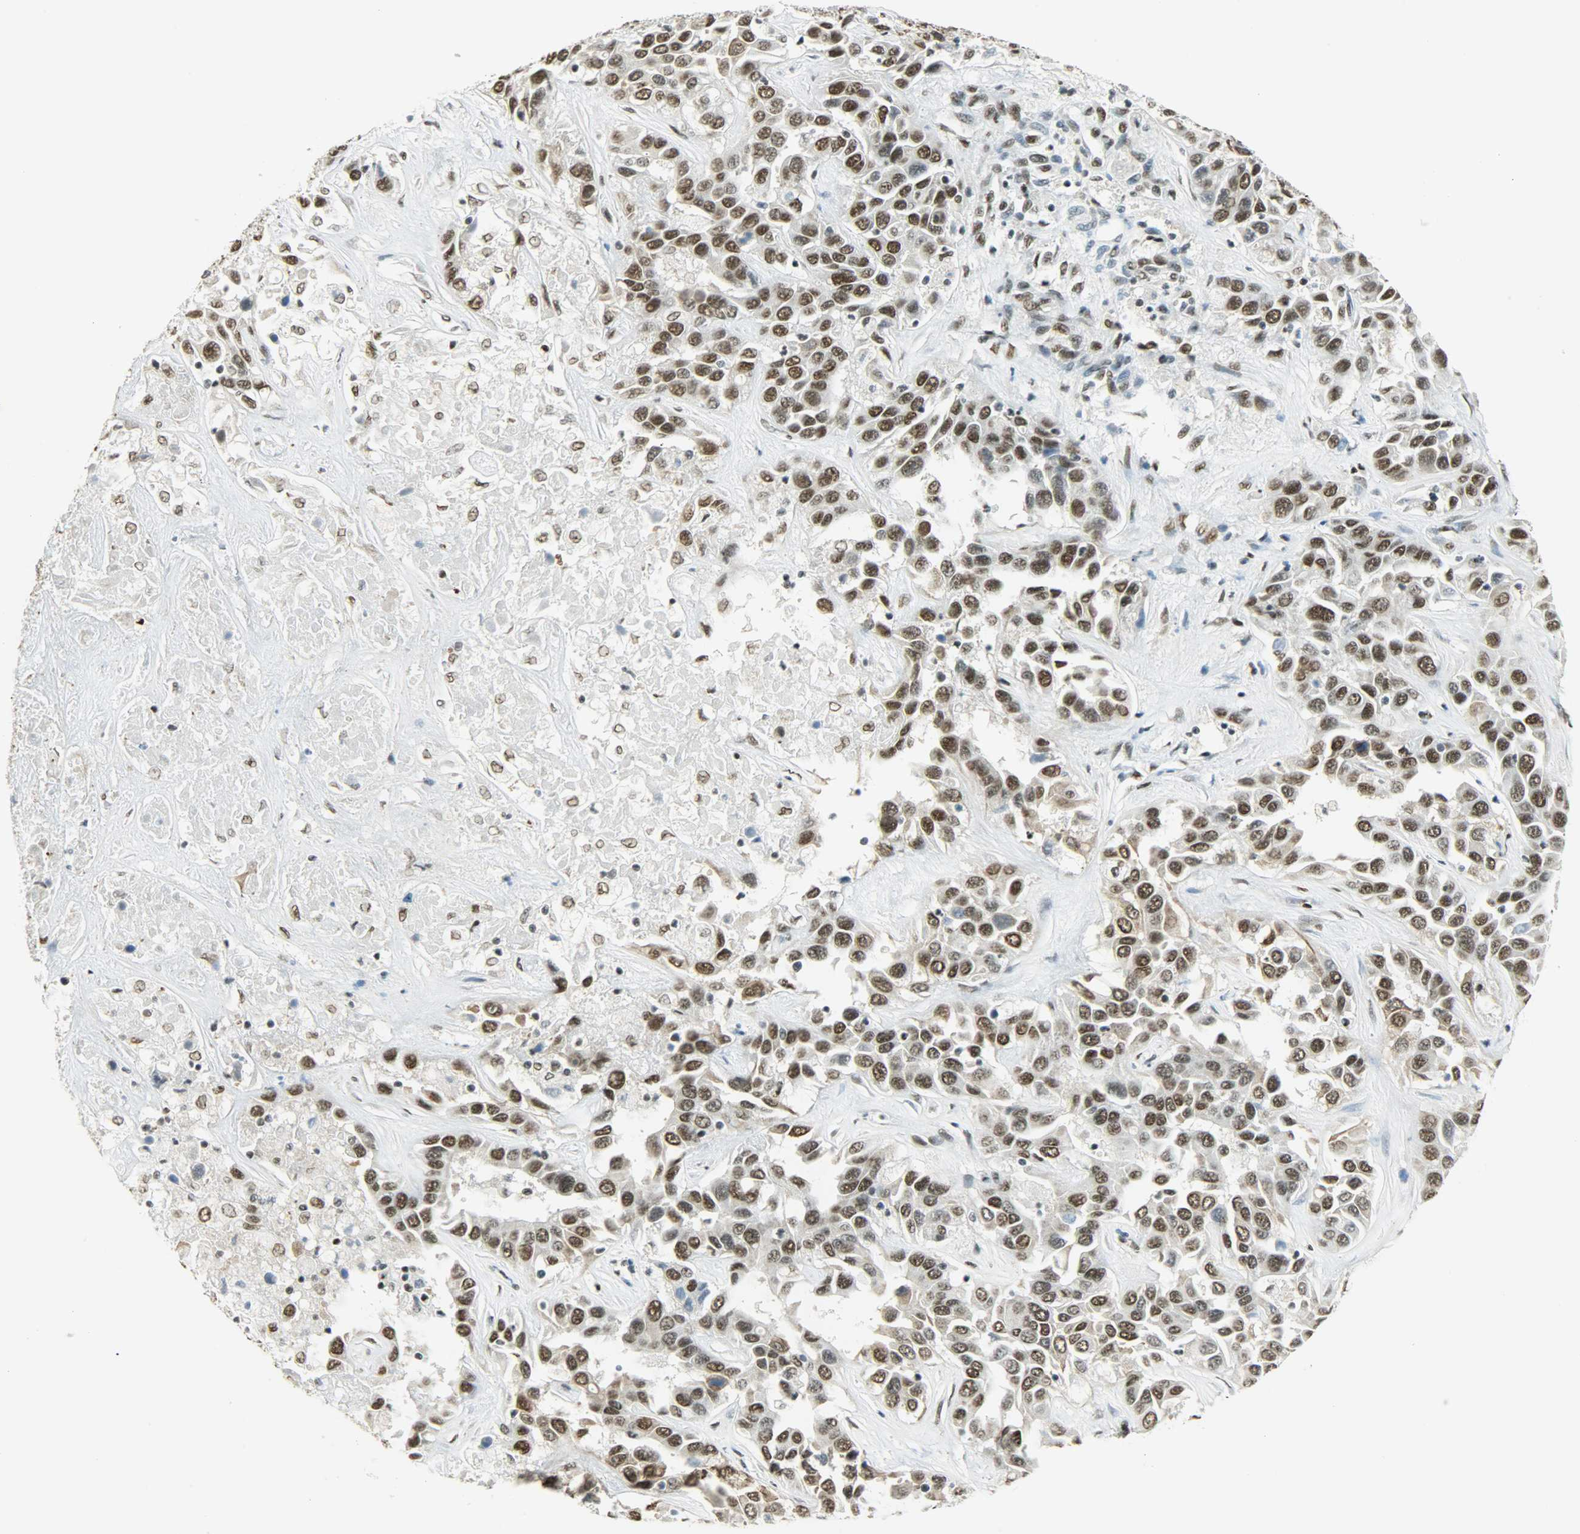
{"staining": {"intensity": "strong", "quantity": ">75%", "location": "nuclear"}, "tissue": "liver cancer", "cell_type": "Tumor cells", "image_type": "cancer", "snomed": [{"axis": "morphology", "description": "Cholangiocarcinoma"}, {"axis": "topography", "description": "Liver"}], "caption": "IHC micrograph of cholangiocarcinoma (liver) stained for a protein (brown), which displays high levels of strong nuclear positivity in approximately >75% of tumor cells.", "gene": "MYEF2", "patient": {"sex": "female", "age": 52}}